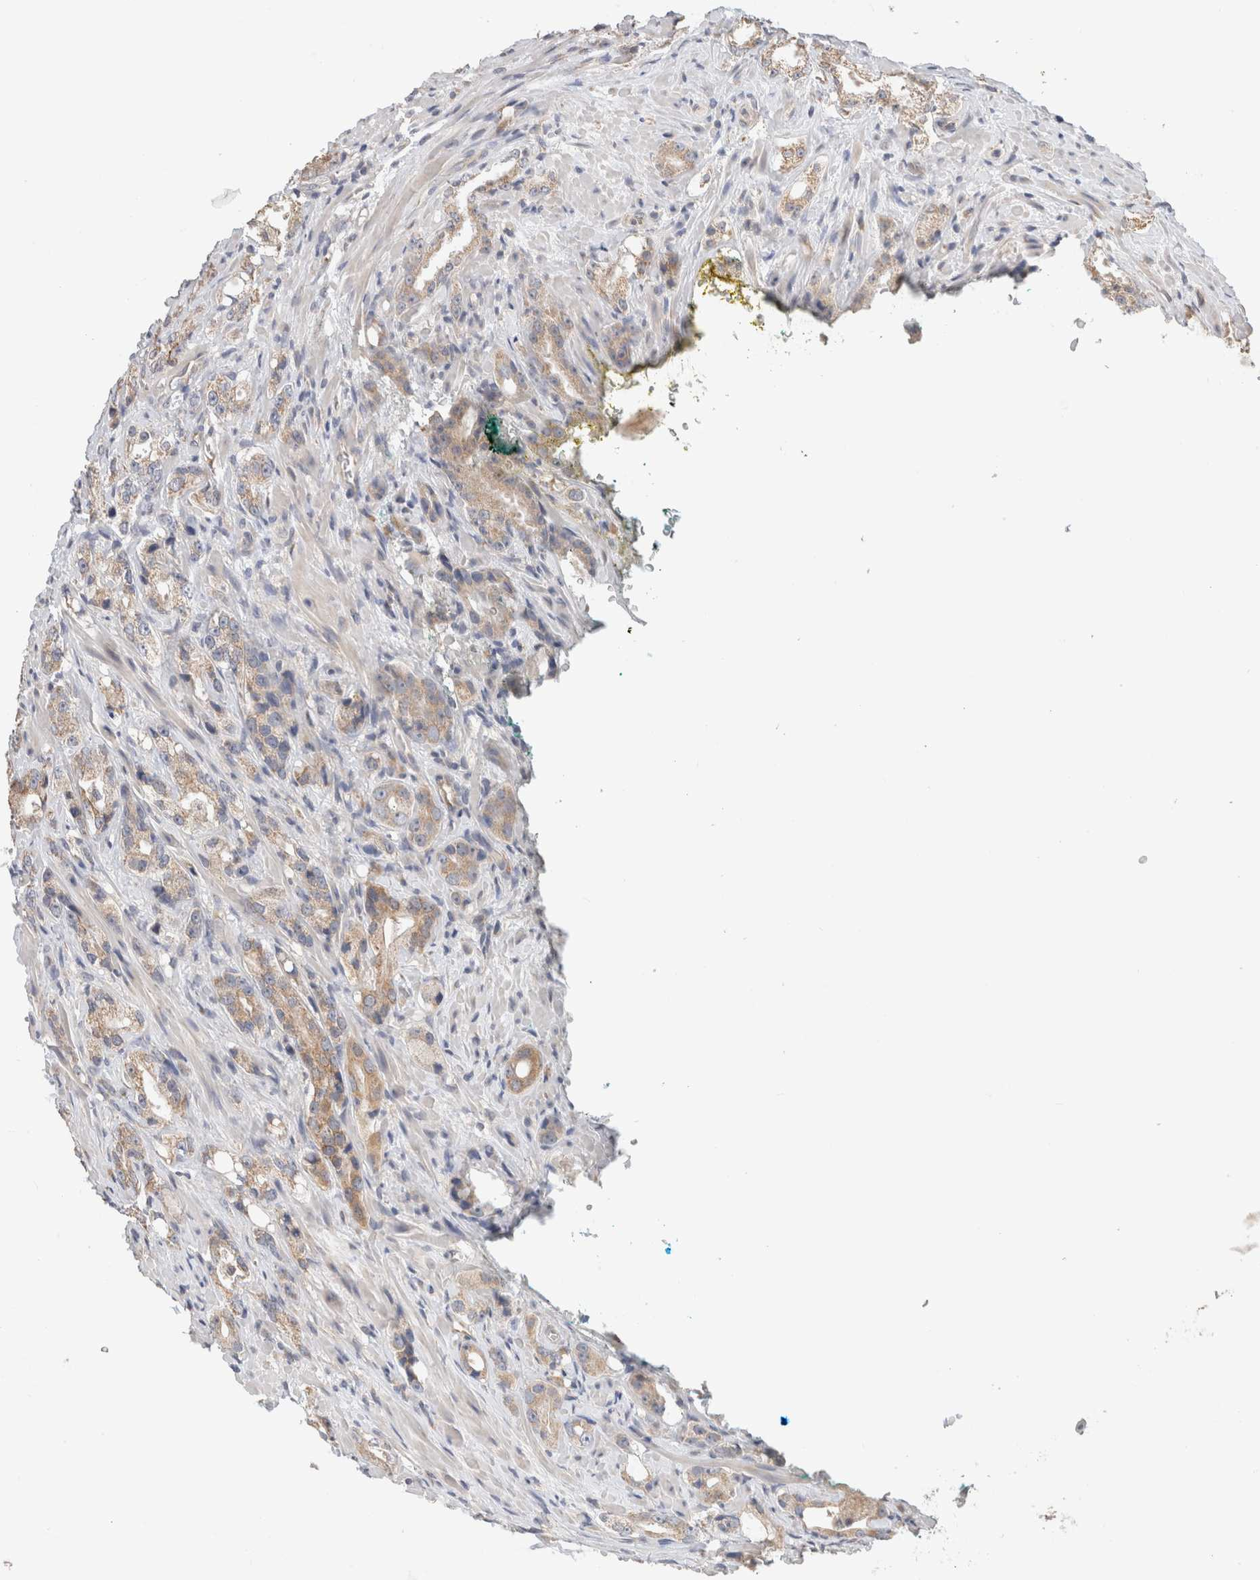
{"staining": {"intensity": "weak", "quantity": ">75%", "location": "cytoplasmic/membranous"}, "tissue": "prostate cancer", "cell_type": "Tumor cells", "image_type": "cancer", "snomed": [{"axis": "morphology", "description": "Adenocarcinoma, High grade"}, {"axis": "topography", "description": "Prostate"}], "caption": "DAB immunohistochemical staining of human prostate cancer demonstrates weak cytoplasmic/membranous protein expression in approximately >75% of tumor cells. The staining was performed using DAB (3,3'-diaminobenzidine) to visualize the protein expression in brown, while the nuclei were stained in blue with hematoxylin (Magnification: 20x).", "gene": "CA13", "patient": {"sex": "male", "age": 63}}